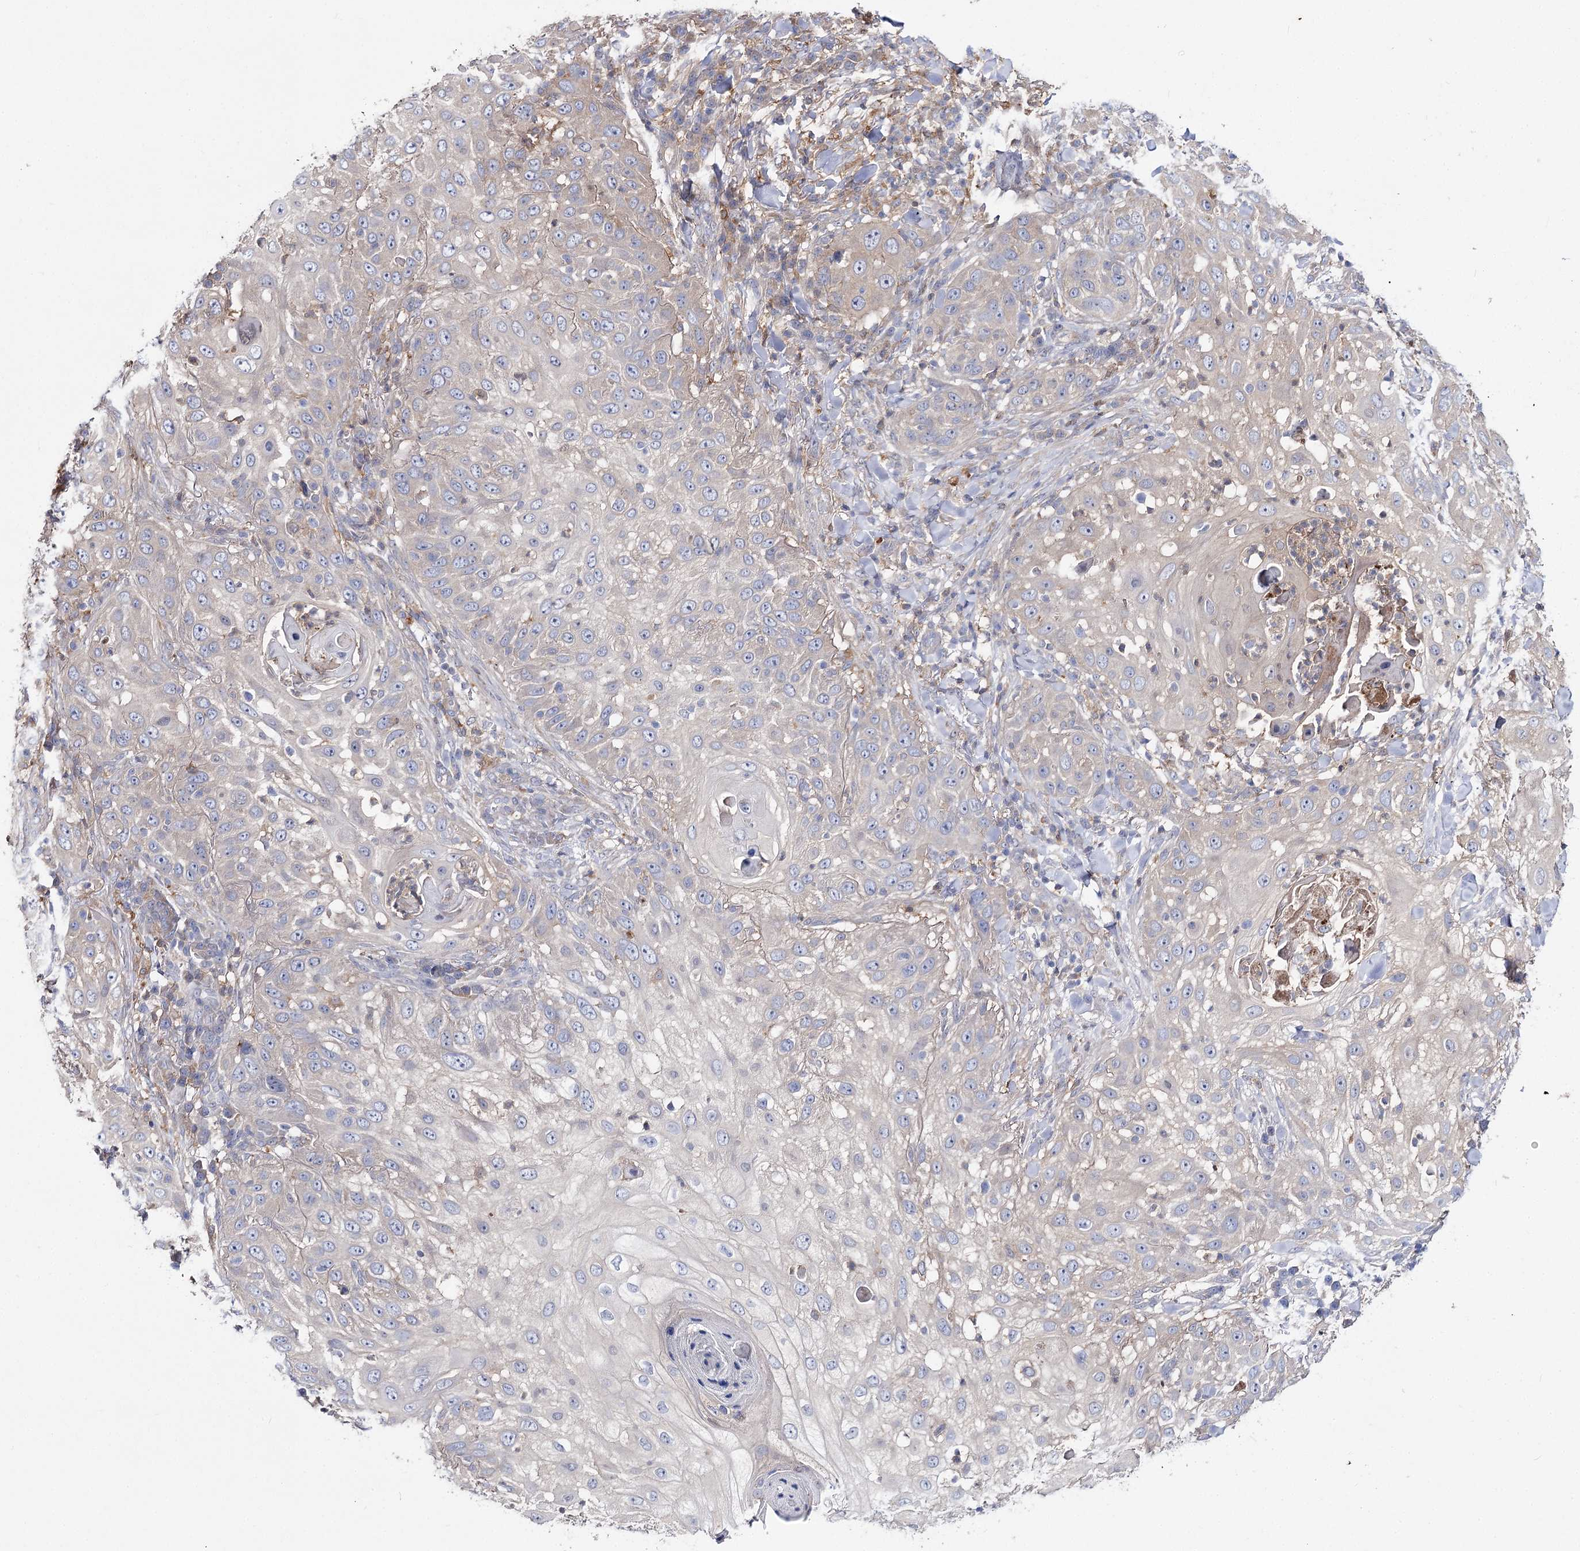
{"staining": {"intensity": "negative", "quantity": "none", "location": "none"}, "tissue": "skin cancer", "cell_type": "Tumor cells", "image_type": "cancer", "snomed": [{"axis": "morphology", "description": "Squamous cell carcinoma, NOS"}, {"axis": "topography", "description": "Skin"}], "caption": "The photomicrograph reveals no significant expression in tumor cells of skin squamous cell carcinoma.", "gene": "UGP2", "patient": {"sex": "female", "age": 44}}